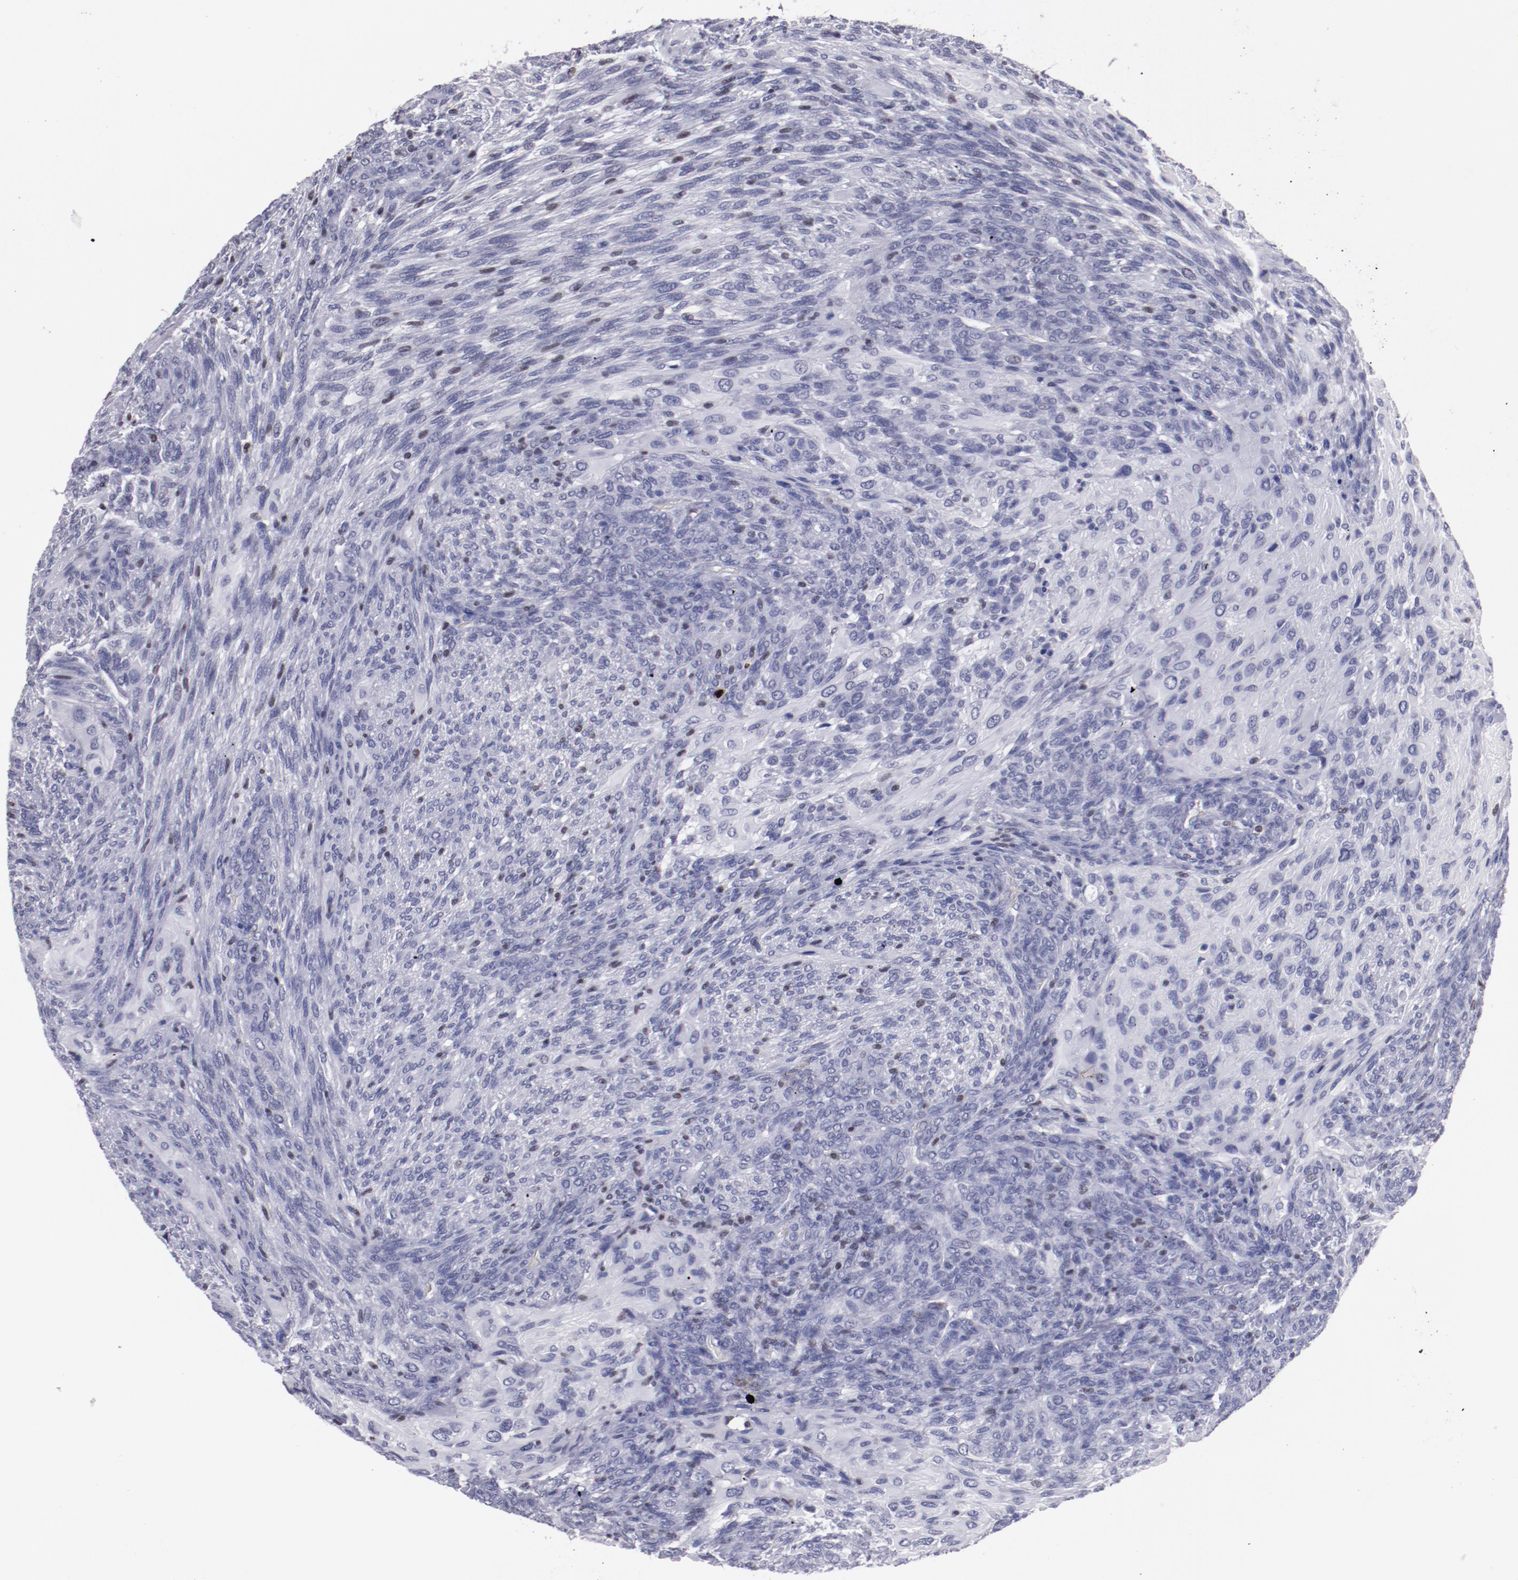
{"staining": {"intensity": "negative", "quantity": "none", "location": "none"}, "tissue": "glioma", "cell_type": "Tumor cells", "image_type": "cancer", "snomed": [{"axis": "morphology", "description": "Glioma, malignant, High grade"}, {"axis": "topography", "description": "Cerebral cortex"}], "caption": "Tumor cells are negative for brown protein staining in high-grade glioma (malignant).", "gene": "IRF8", "patient": {"sex": "female", "age": 55}}